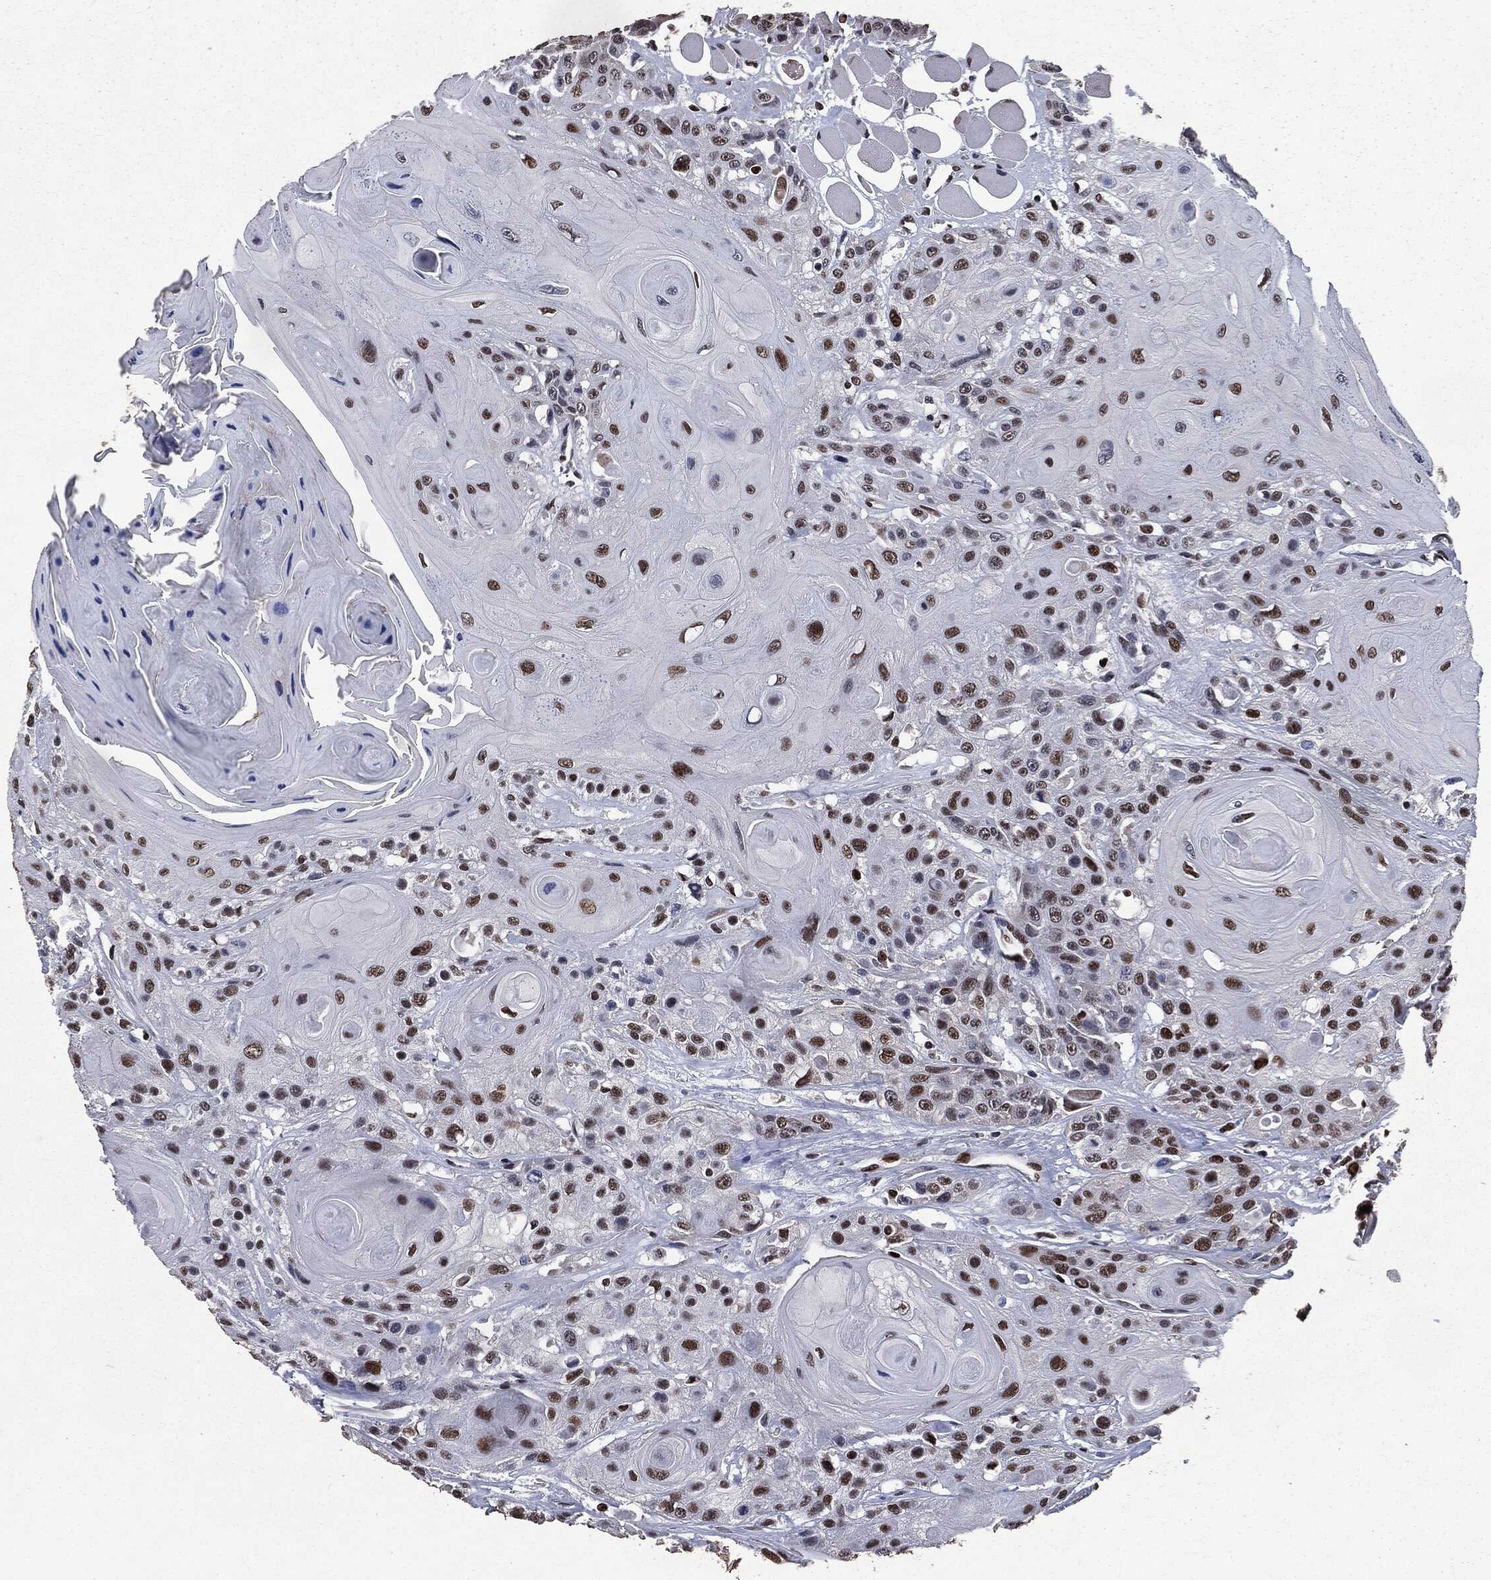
{"staining": {"intensity": "strong", "quantity": "25%-75%", "location": "nuclear"}, "tissue": "head and neck cancer", "cell_type": "Tumor cells", "image_type": "cancer", "snomed": [{"axis": "morphology", "description": "Squamous cell carcinoma, NOS"}, {"axis": "topography", "description": "Head-Neck"}], "caption": "Immunohistochemistry (IHC) staining of squamous cell carcinoma (head and neck), which displays high levels of strong nuclear expression in approximately 25%-75% of tumor cells indicating strong nuclear protein expression. The staining was performed using DAB (3,3'-diaminobenzidine) (brown) for protein detection and nuclei were counterstained in hematoxylin (blue).", "gene": "DVL2", "patient": {"sex": "female", "age": 59}}